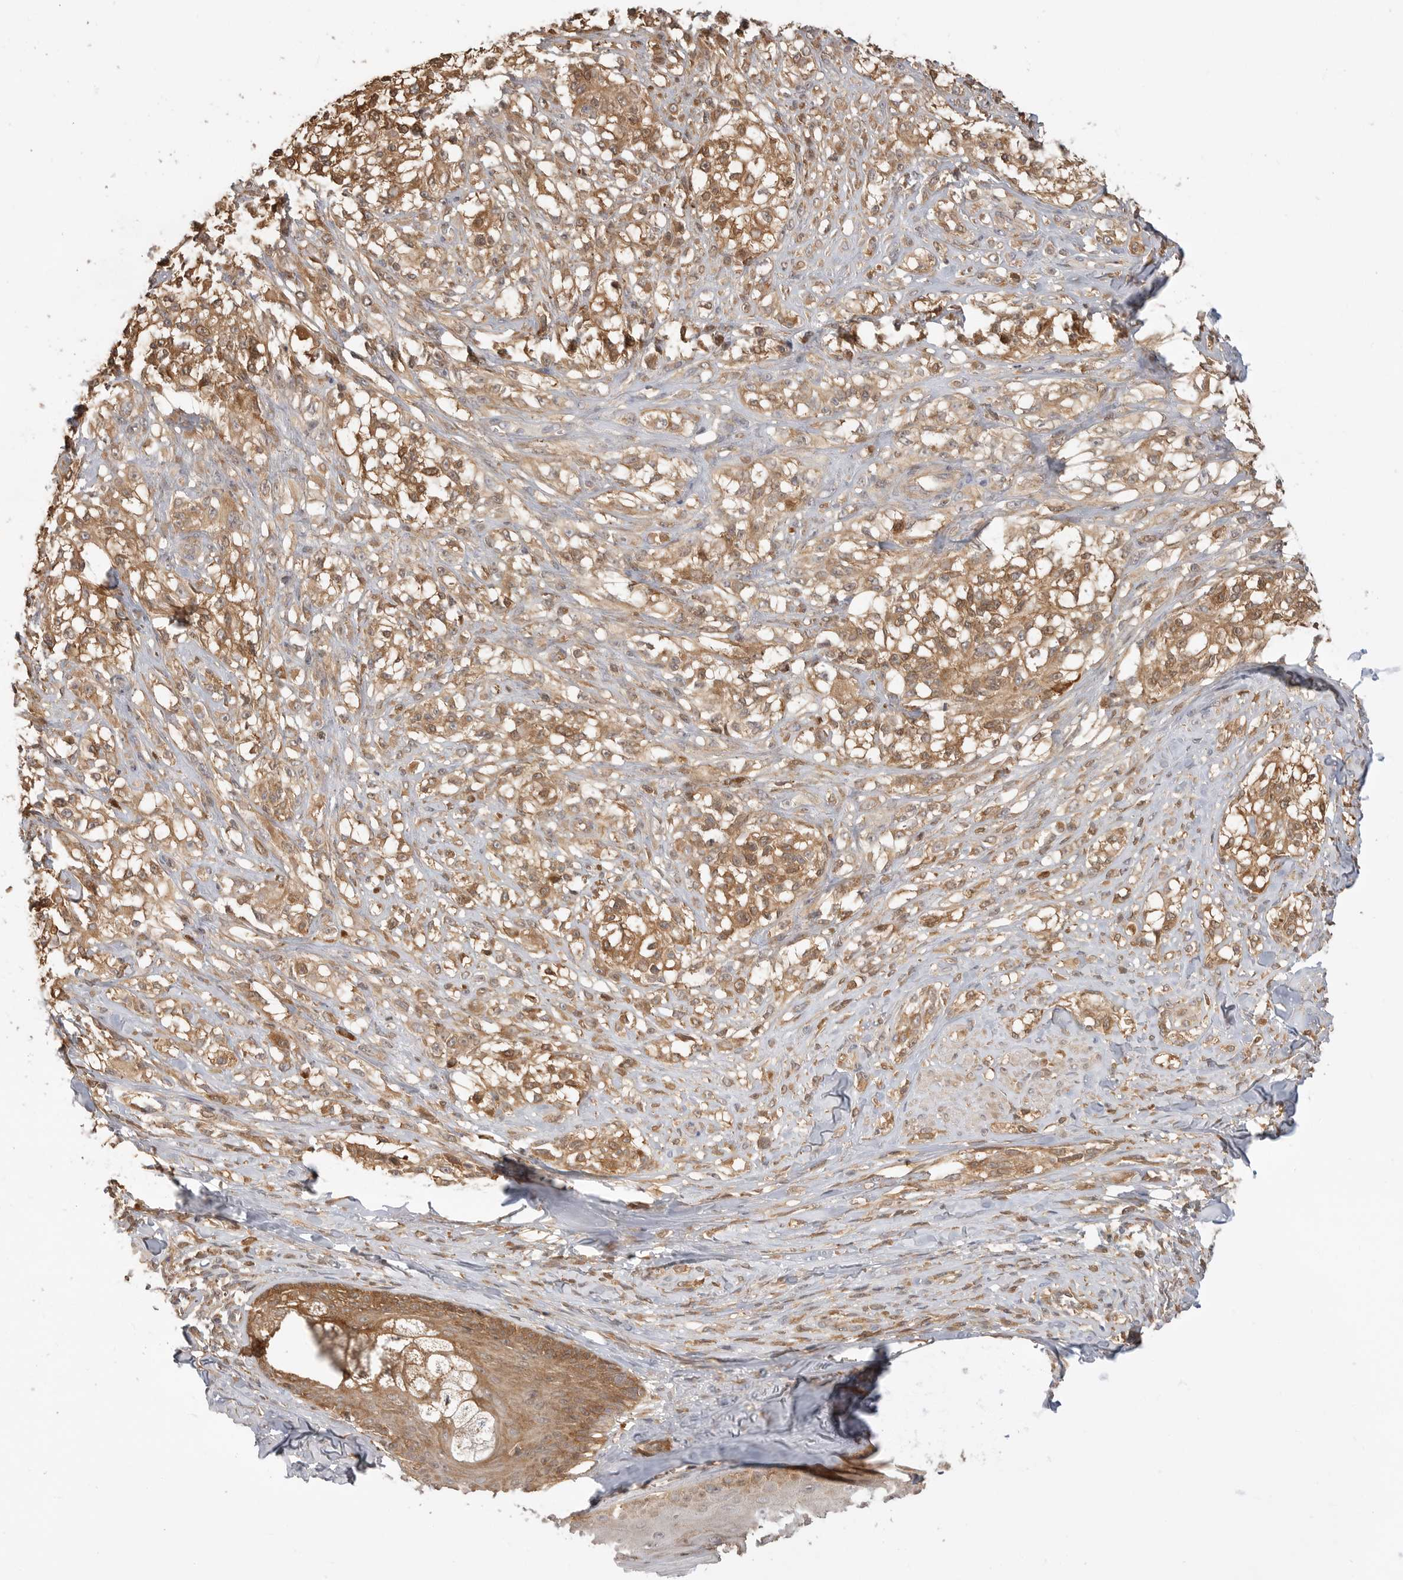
{"staining": {"intensity": "moderate", "quantity": ">75%", "location": "cytoplasmic/membranous"}, "tissue": "melanoma", "cell_type": "Tumor cells", "image_type": "cancer", "snomed": [{"axis": "morphology", "description": "Malignant melanoma, NOS"}, {"axis": "topography", "description": "Skin of head"}], "caption": "DAB (3,3'-diaminobenzidine) immunohistochemical staining of malignant melanoma reveals moderate cytoplasmic/membranous protein positivity in about >75% of tumor cells.", "gene": "CLDN12", "patient": {"sex": "male", "age": 83}}